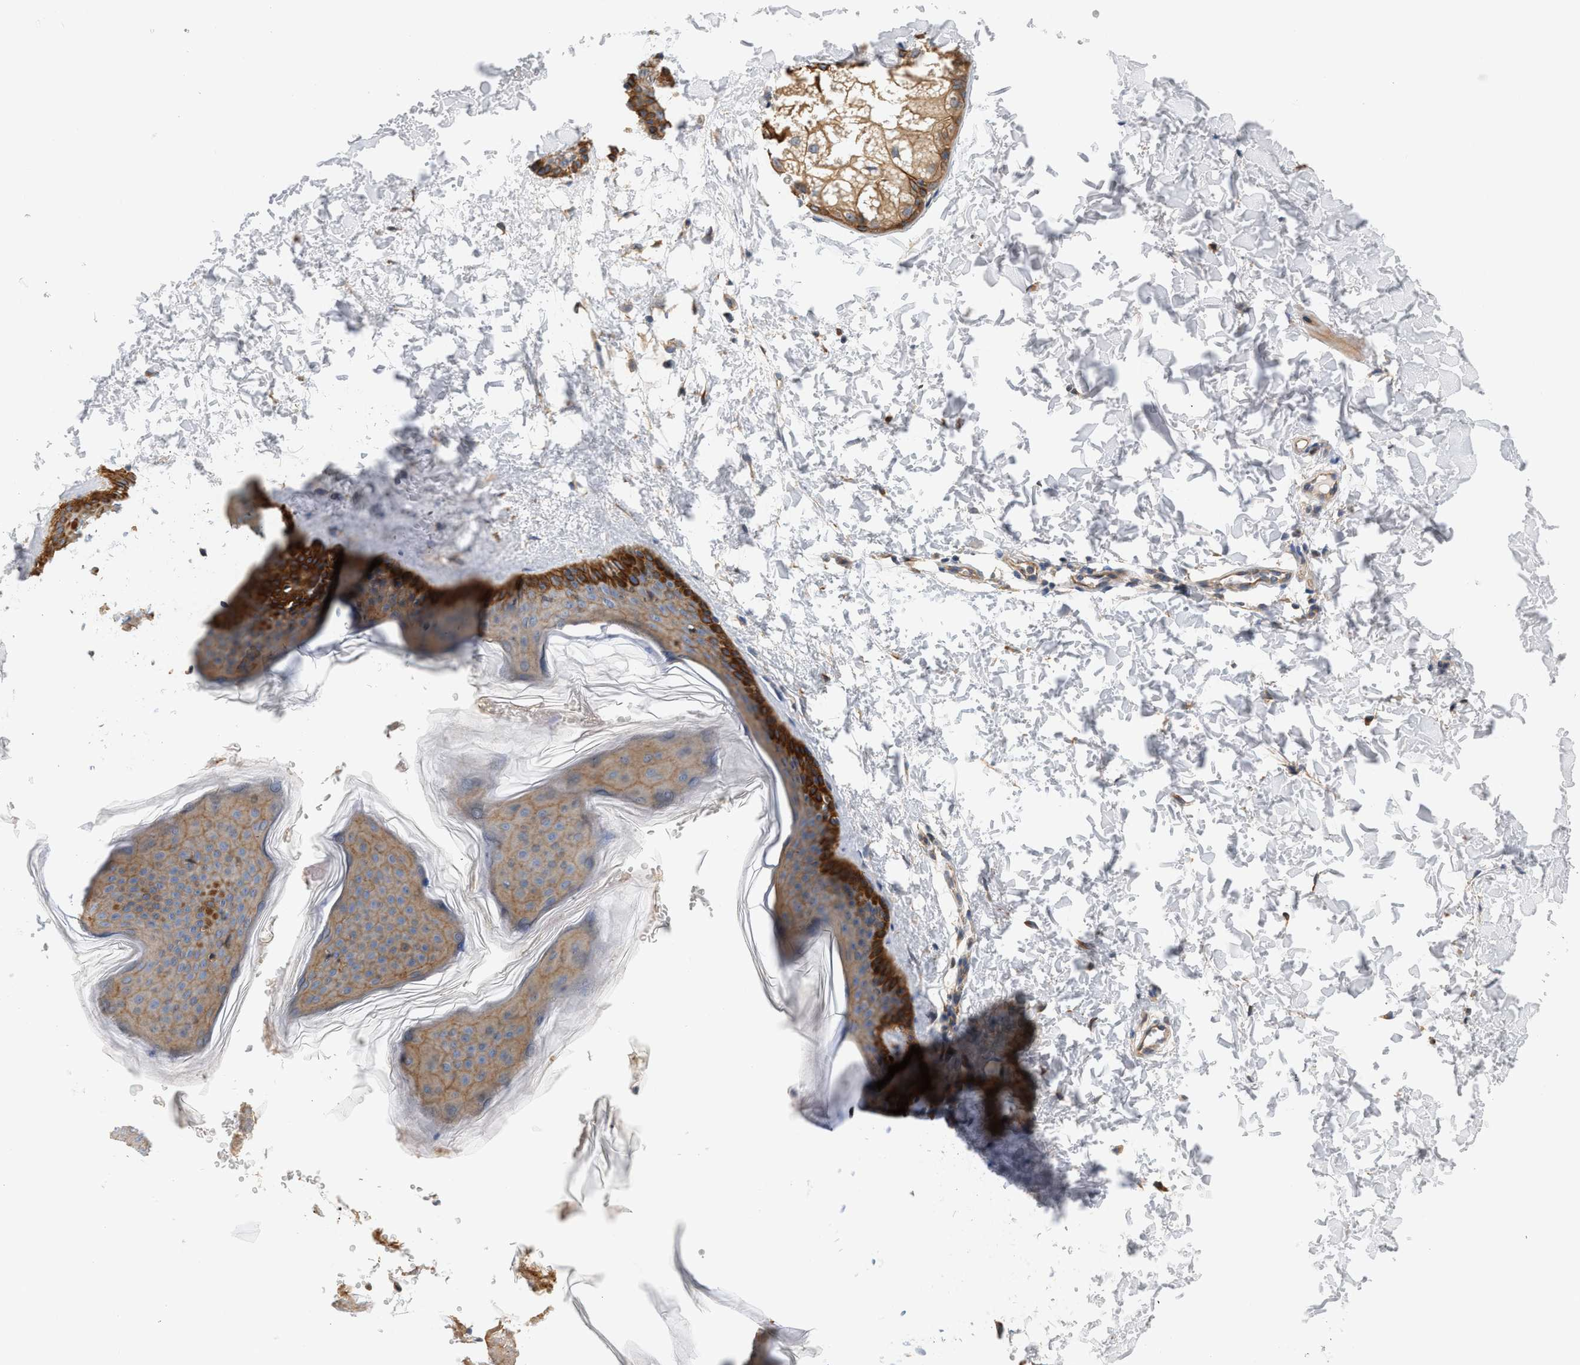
{"staining": {"intensity": "moderate", "quantity": ">75%", "location": "cytoplasmic/membranous"}, "tissue": "skin", "cell_type": "Fibroblasts", "image_type": "normal", "snomed": [{"axis": "morphology", "description": "Normal tissue, NOS"}, {"axis": "topography", "description": "Skin"}], "caption": "A brown stain highlights moderate cytoplasmic/membranous positivity of a protein in fibroblasts of unremarkable human skin. (brown staining indicates protein expression, while blue staining denotes nuclei).", "gene": "CTXN1", "patient": {"sex": "female", "age": 41}}